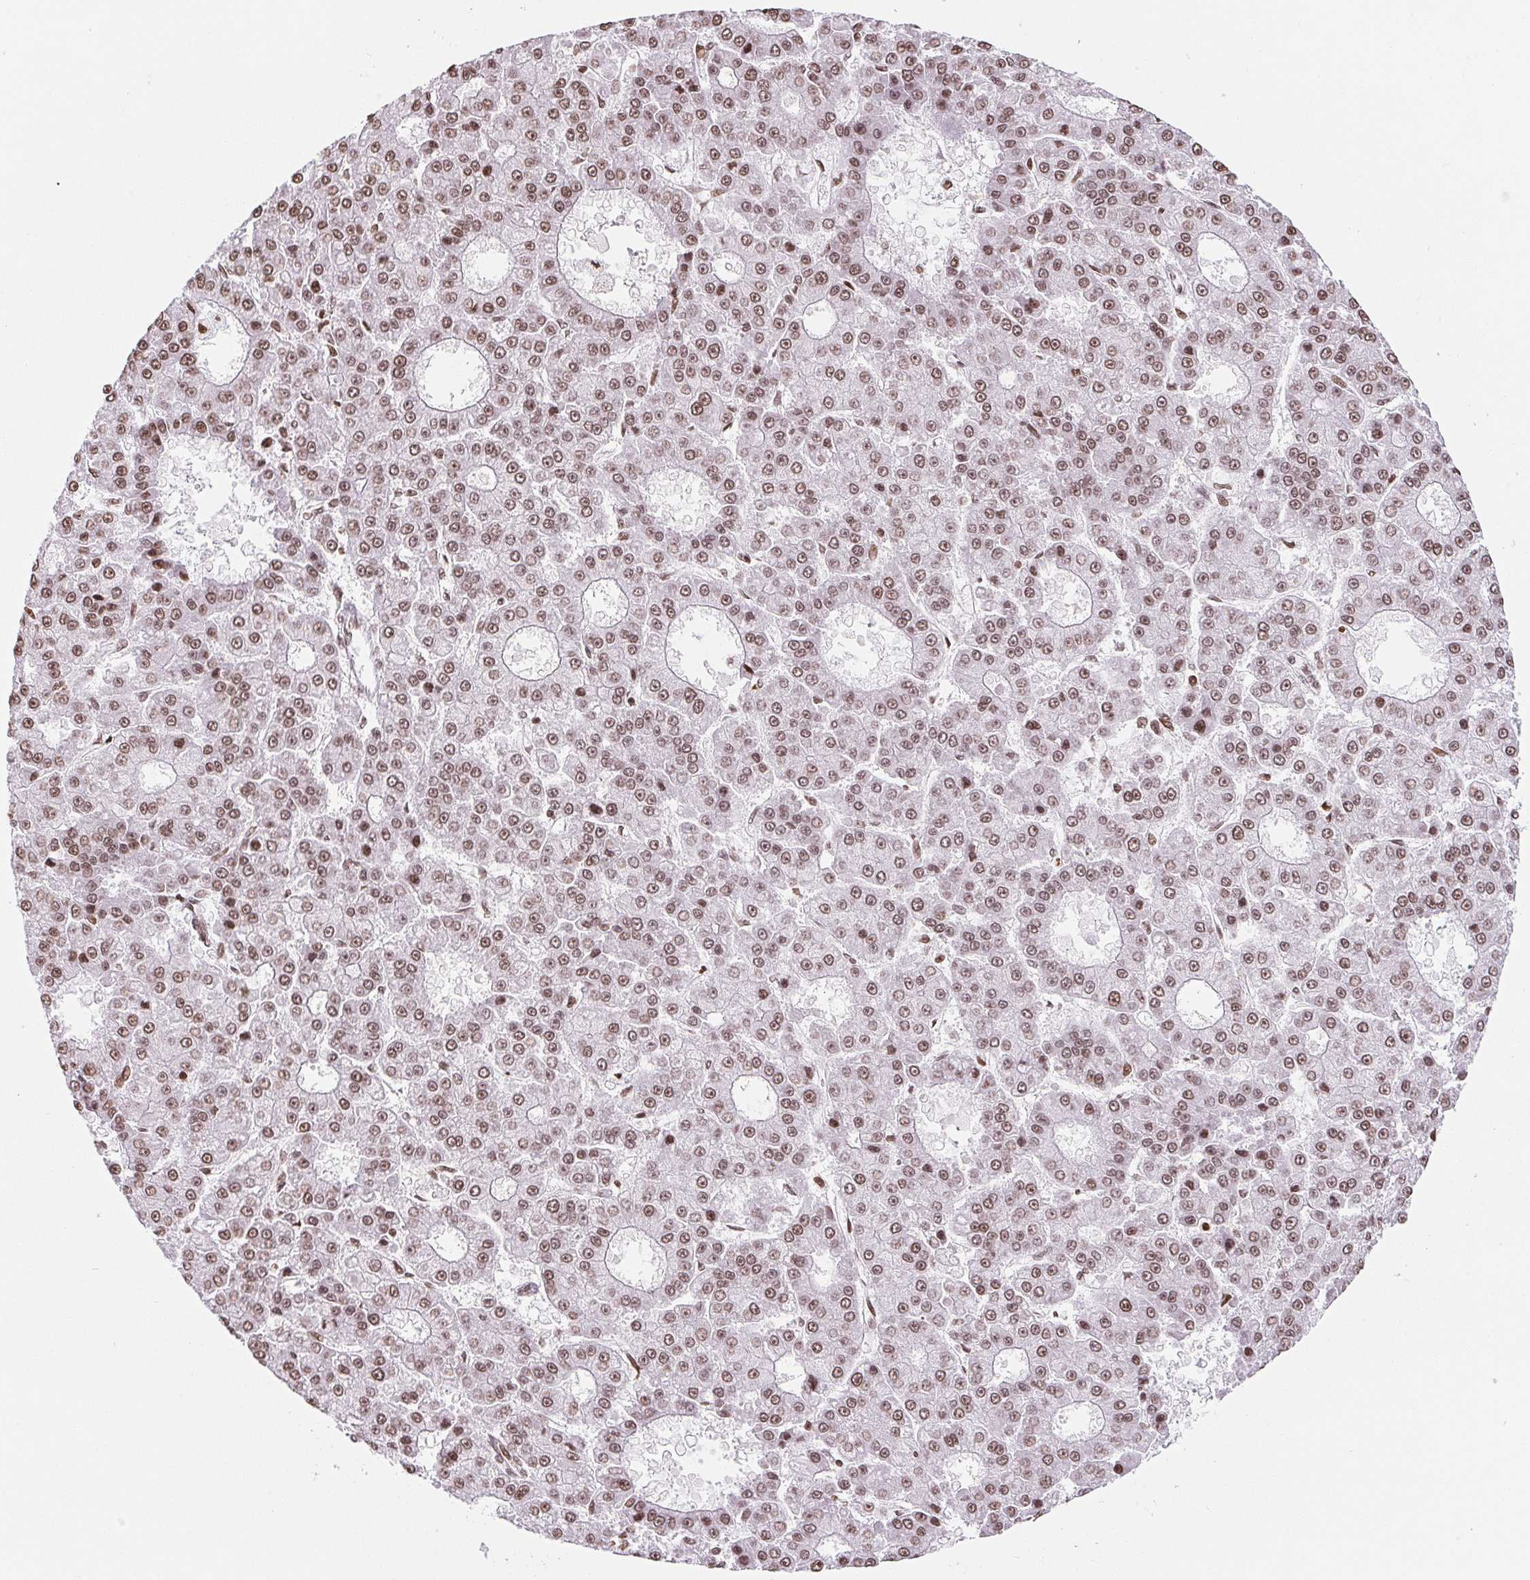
{"staining": {"intensity": "moderate", "quantity": ">75%", "location": "nuclear"}, "tissue": "liver cancer", "cell_type": "Tumor cells", "image_type": "cancer", "snomed": [{"axis": "morphology", "description": "Carcinoma, Hepatocellular, NOS"}, {"axis": "topography", "description": "Liver"}], "caption": "A micrograph showing moderate nuclear staining in approximately >75% of tumor cells in liver cancer, as visualized by brown immunohistochemical staining.", "gene": "SMIM12", "patient": {"sex": "male", "age": 70}}